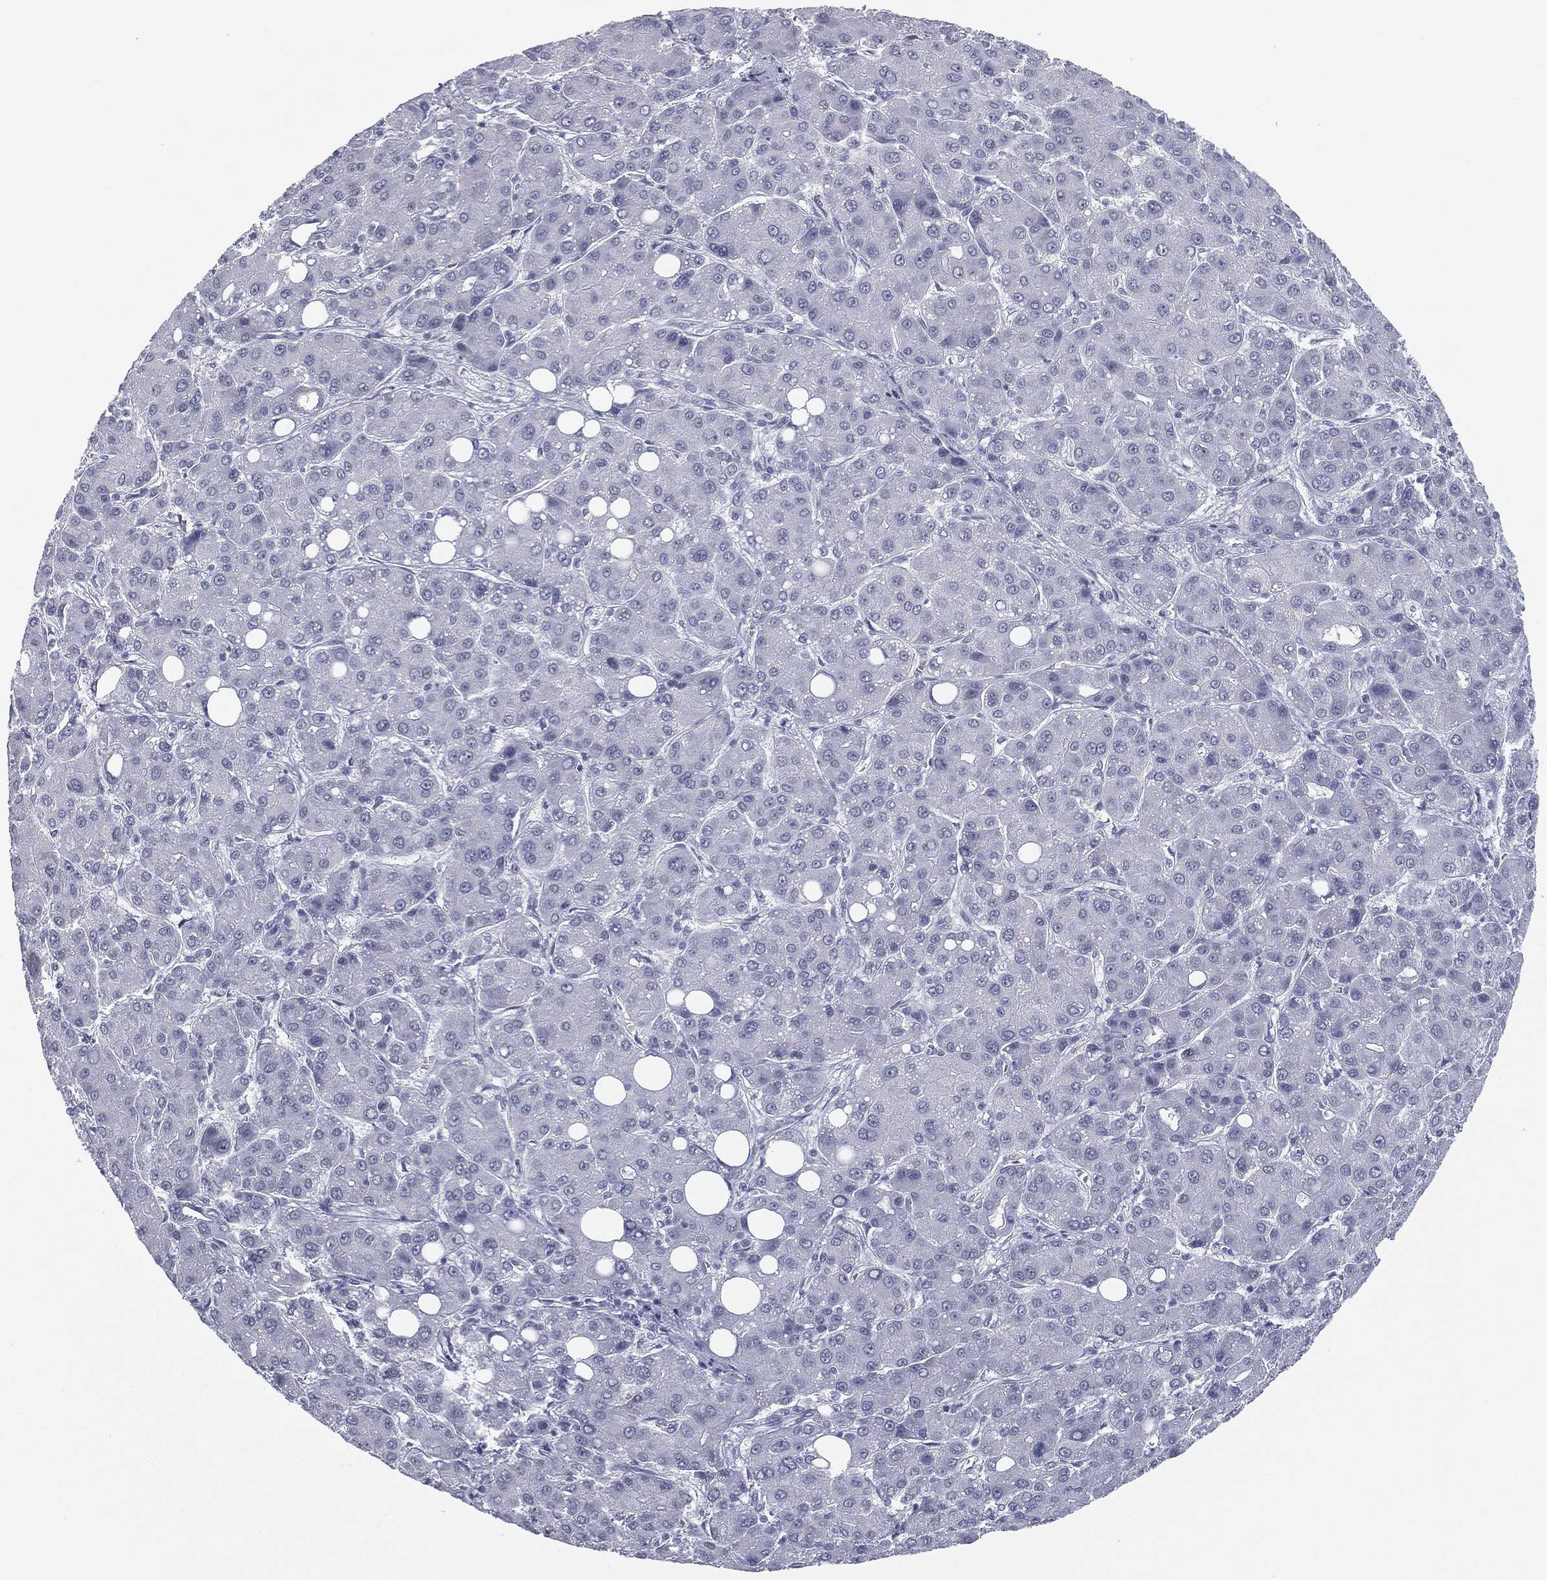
{"staining": {"intensity": "negative", "quantity": "none", "location": "none"}, "tissue": "liver cancer", "cell_type": "Tumor cells", "image_type": "cancer", "snomed": [{"axis": "morphology", "description": "Carcinoma, Hepatocellular, NOS"}, {"axis": "topography", "description": "Liver"}], "caption": "Protein analysis of hepatocellular carcinoma (liver) exhibits no significant staining in tumor cells.", "gene": "TPO", "patient": {"sex": "male", "age": 55}}